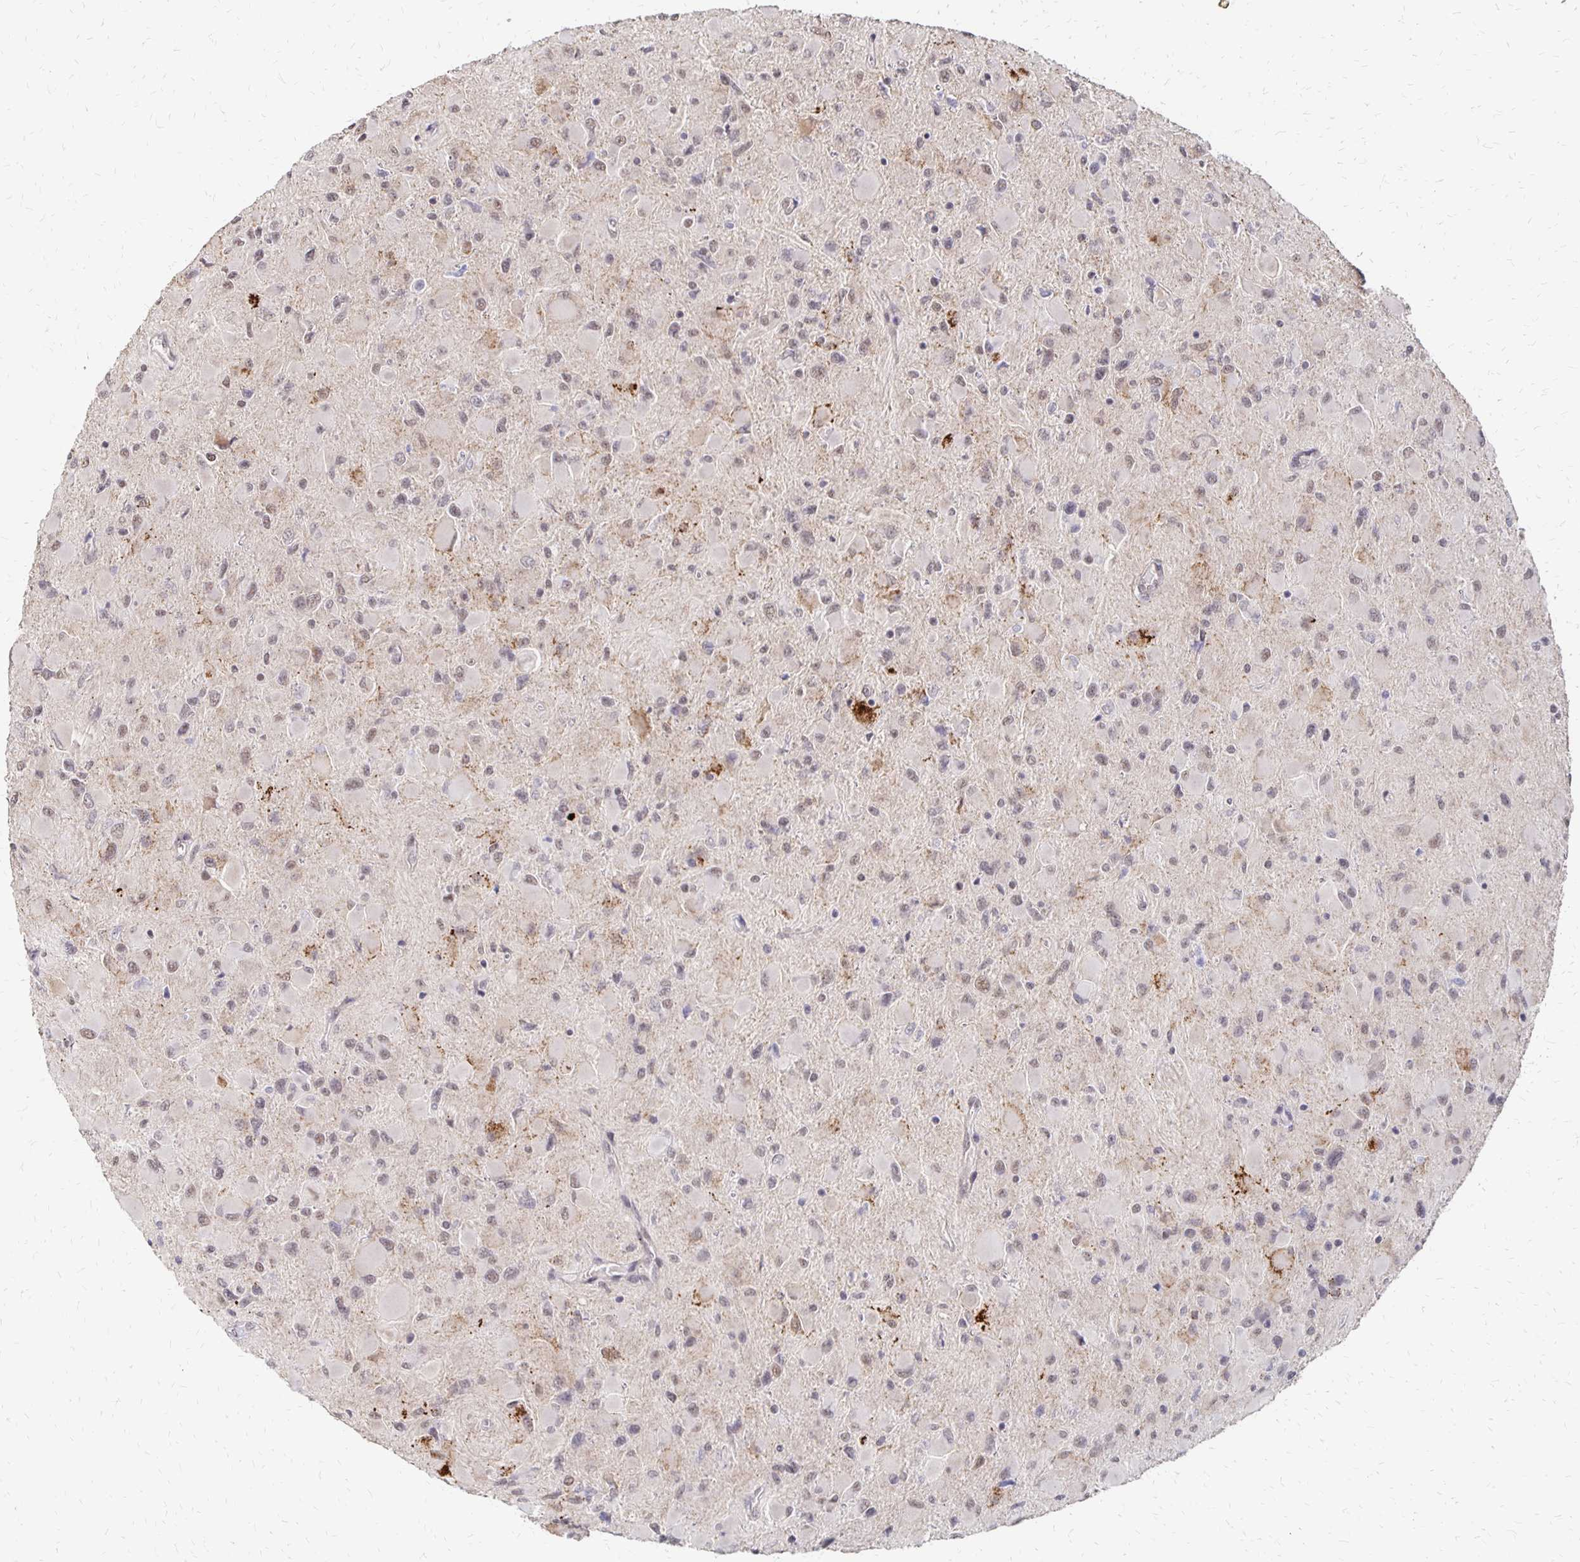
{"staining": {"intensity": "weak", "quantity": "25%-75%", "location": "nuclear"}, "tissue": "glioma", "cell_type": "Tumor cells", "image_type": "cancer", "snomed": [{"axis": "morphology", "description": "Glioma, malignant, High grade"}, {"axis": "topography", "description": "Cerebral cortex"}], "caption": "Immunohistochemistry (DAB (3,3'-diaminobenzidine)) staining of human malignant glioma (high-grade) reveals weak nuclear protein staining in about 25%-75% of tumor cells.", "gene": "CLASRP", "patient": {"sex": "female", "age": 36}}